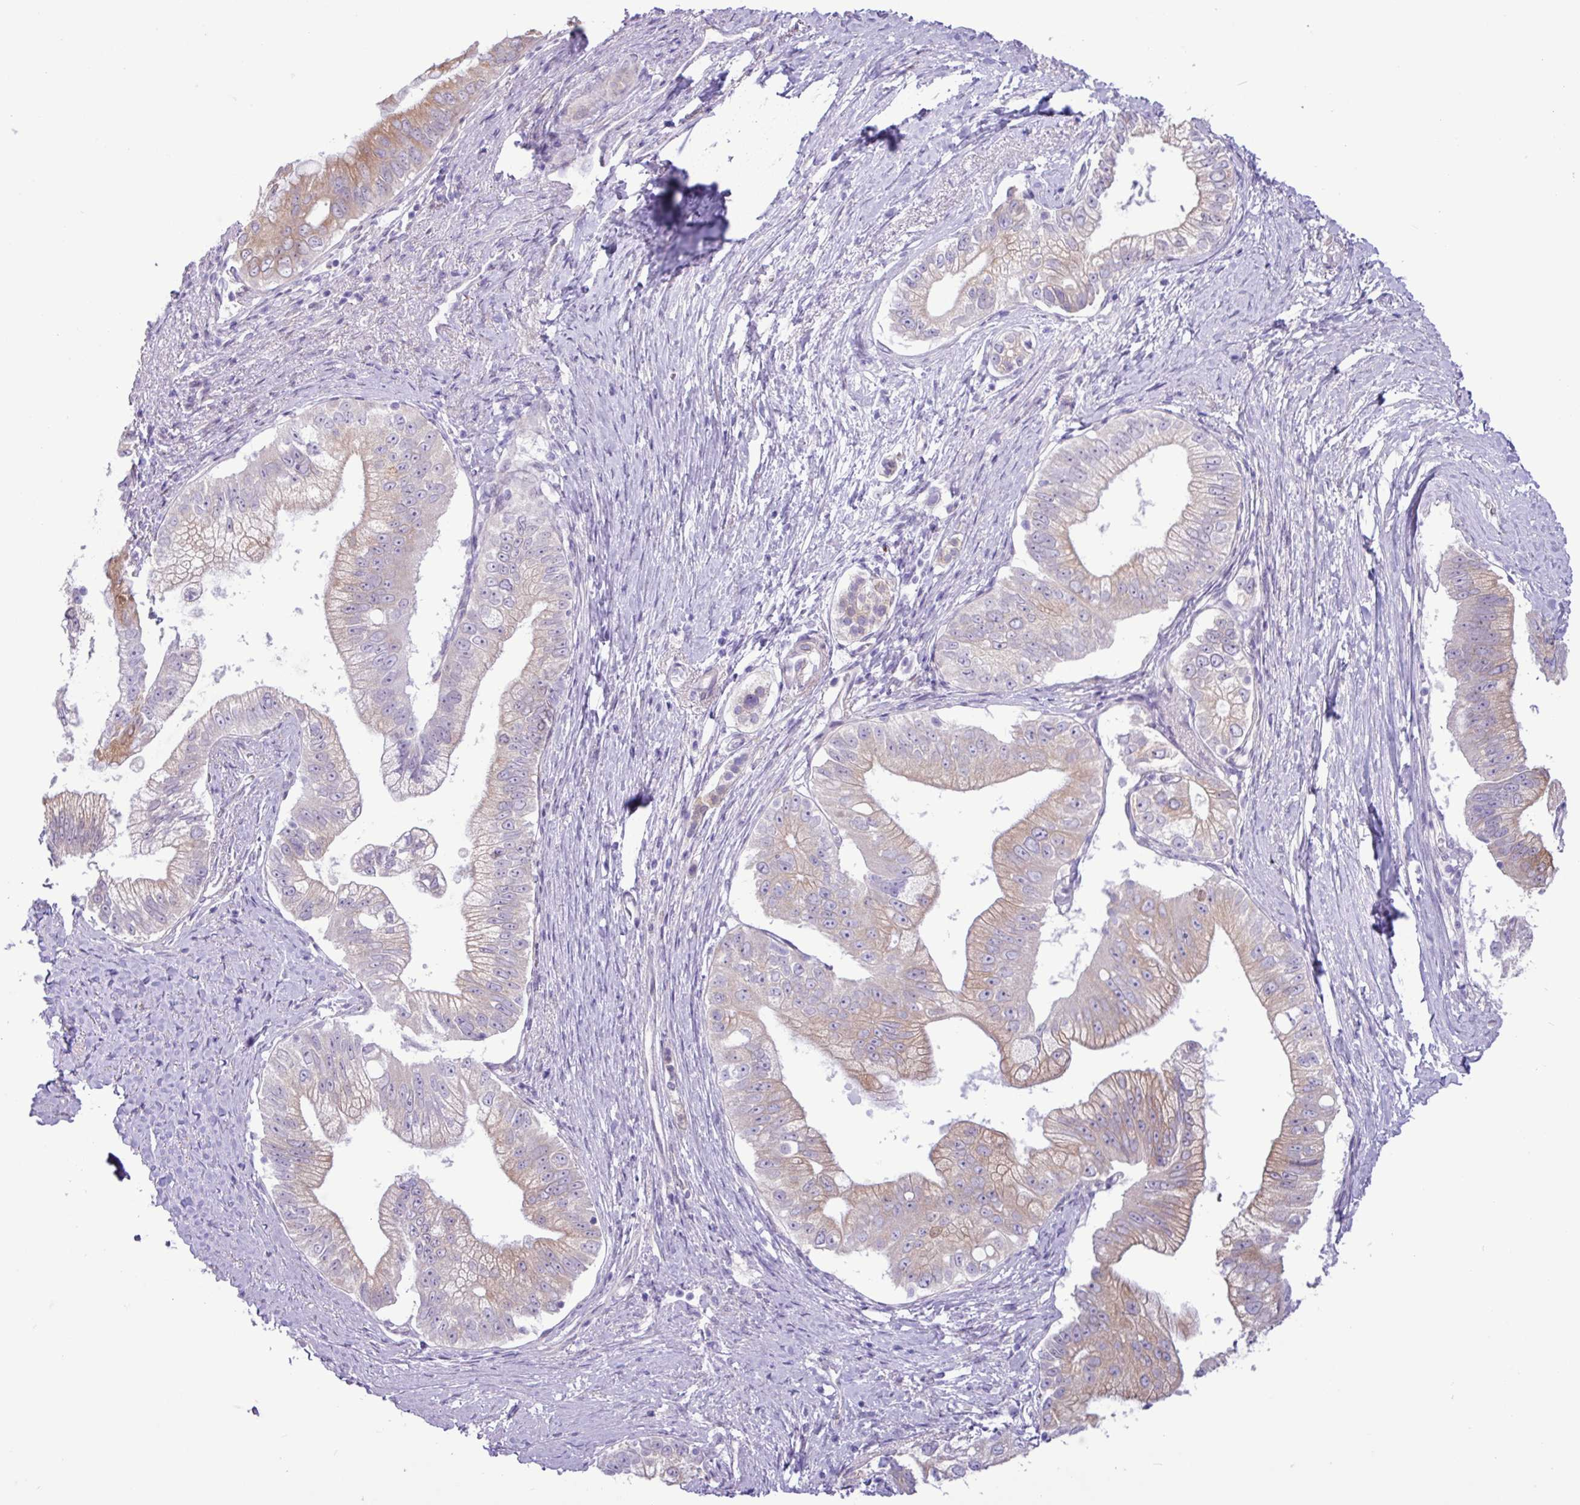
{"staining": {"intensity": "weak", "quantity": "25%-75%", "location": "cytoplasmic/membranous"}, "tissue": "pancreatic cancer", "cell_type": "Tumor cells", "image_type": "cancer", "snomed": [{"axis": "morphology", "description": "Adenocarcinoma, NOS"}, {"axis": "topography", "description": "Pancreas"}], "caption": "Protein staining of pancreatic cancer tissue exhibits weak cytoplasmic/membranous positivity in about 25%-75% of tumor cells.", "gene": "SLC38A1", "patient": {"sex": "male", "age": 70}}